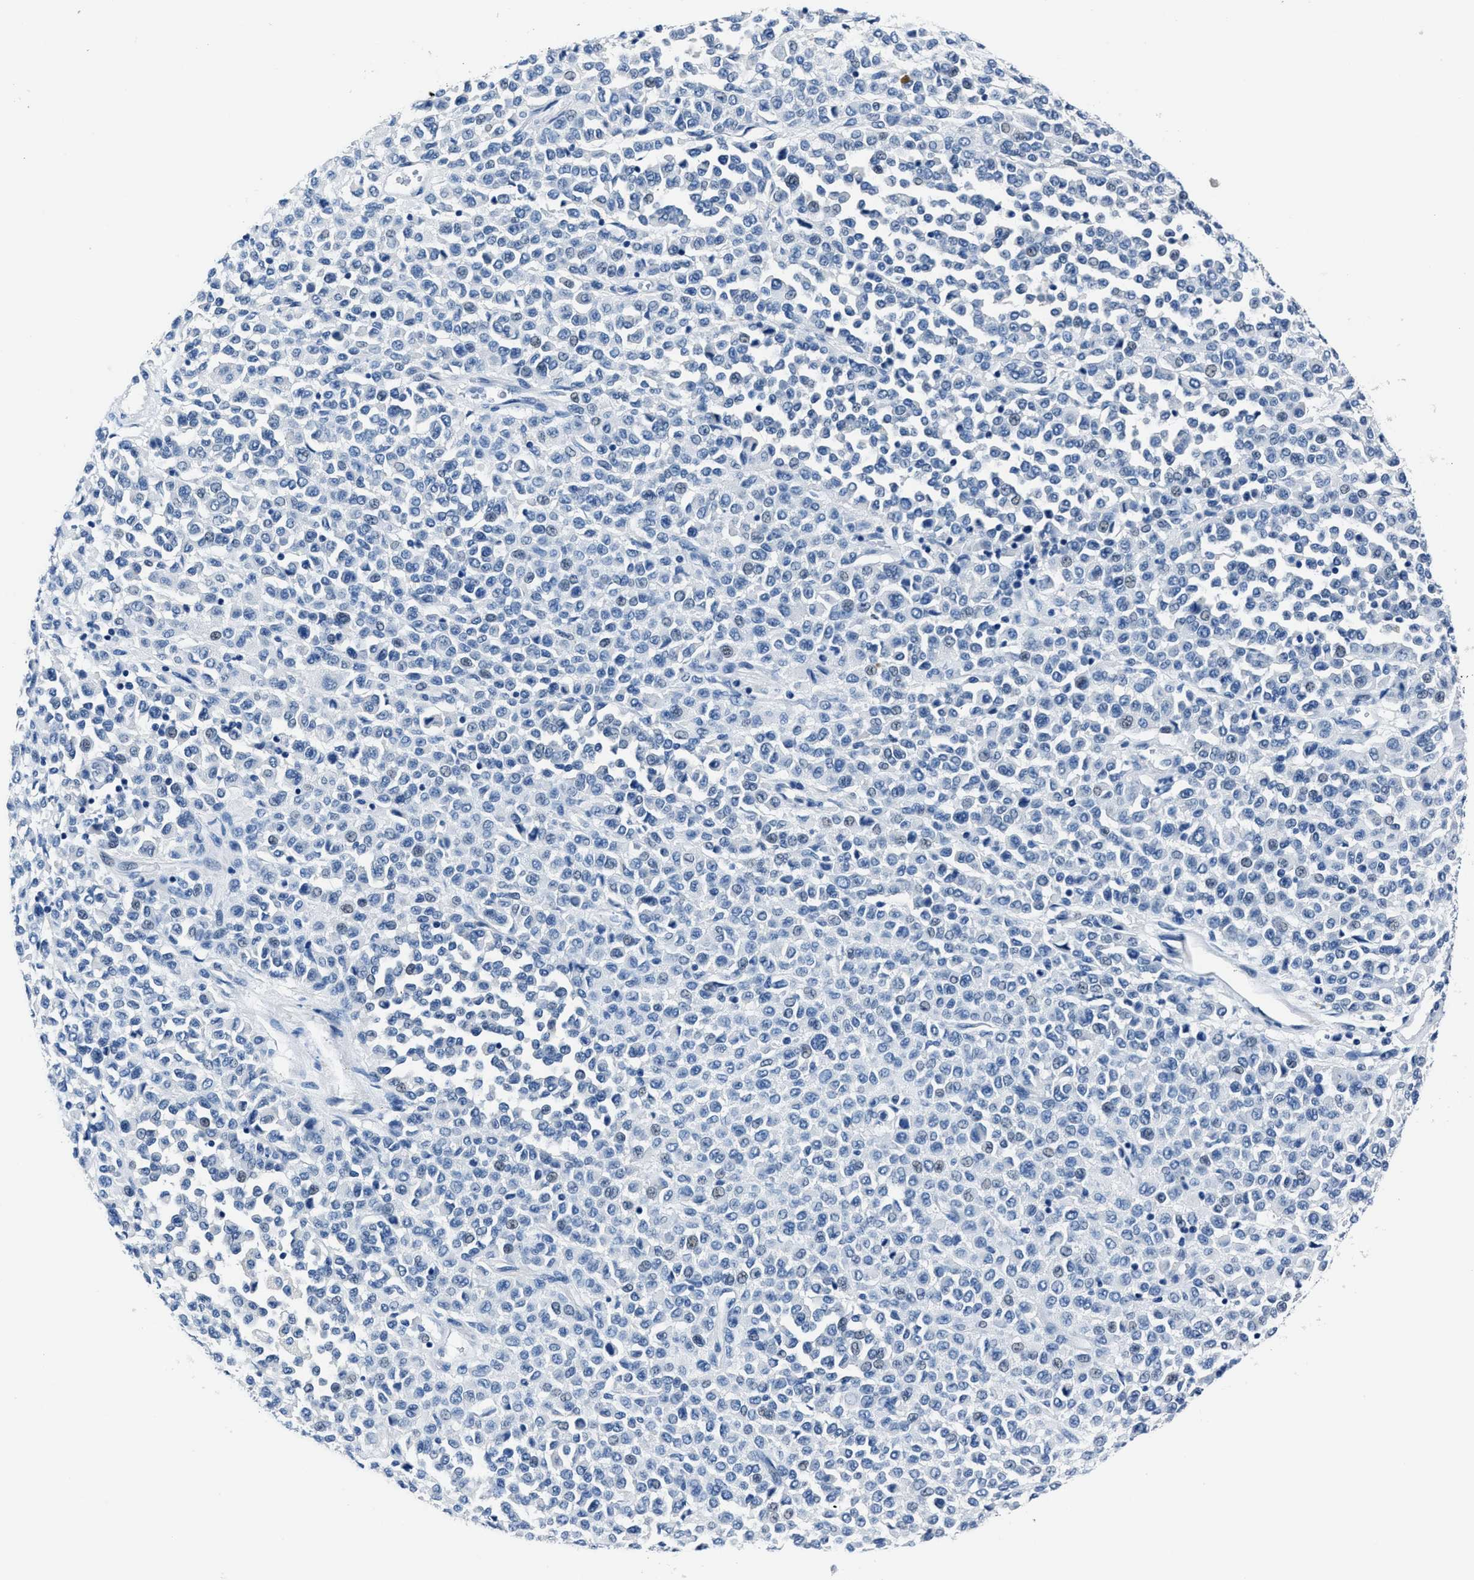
{"staining": {"intensity": "negative", "quantity": "none", "location": "none"}, "tissue": "melanoma", "cell_type": "Tumor cells", "image_type": "cancer", "snomed": [{"axis": "morphology", "description": "Malignant melanoma, Metastatic site"}, {"axis": "topography", "description": "Pancreas"}], "caption": "High power microscopy image of an immunohistochemistry image of malignant melanoma (metastatic site), revealing no significant staining in tumor cells.", "gene": "NACAD", "patient": {"sex": "female", "age": 30}}